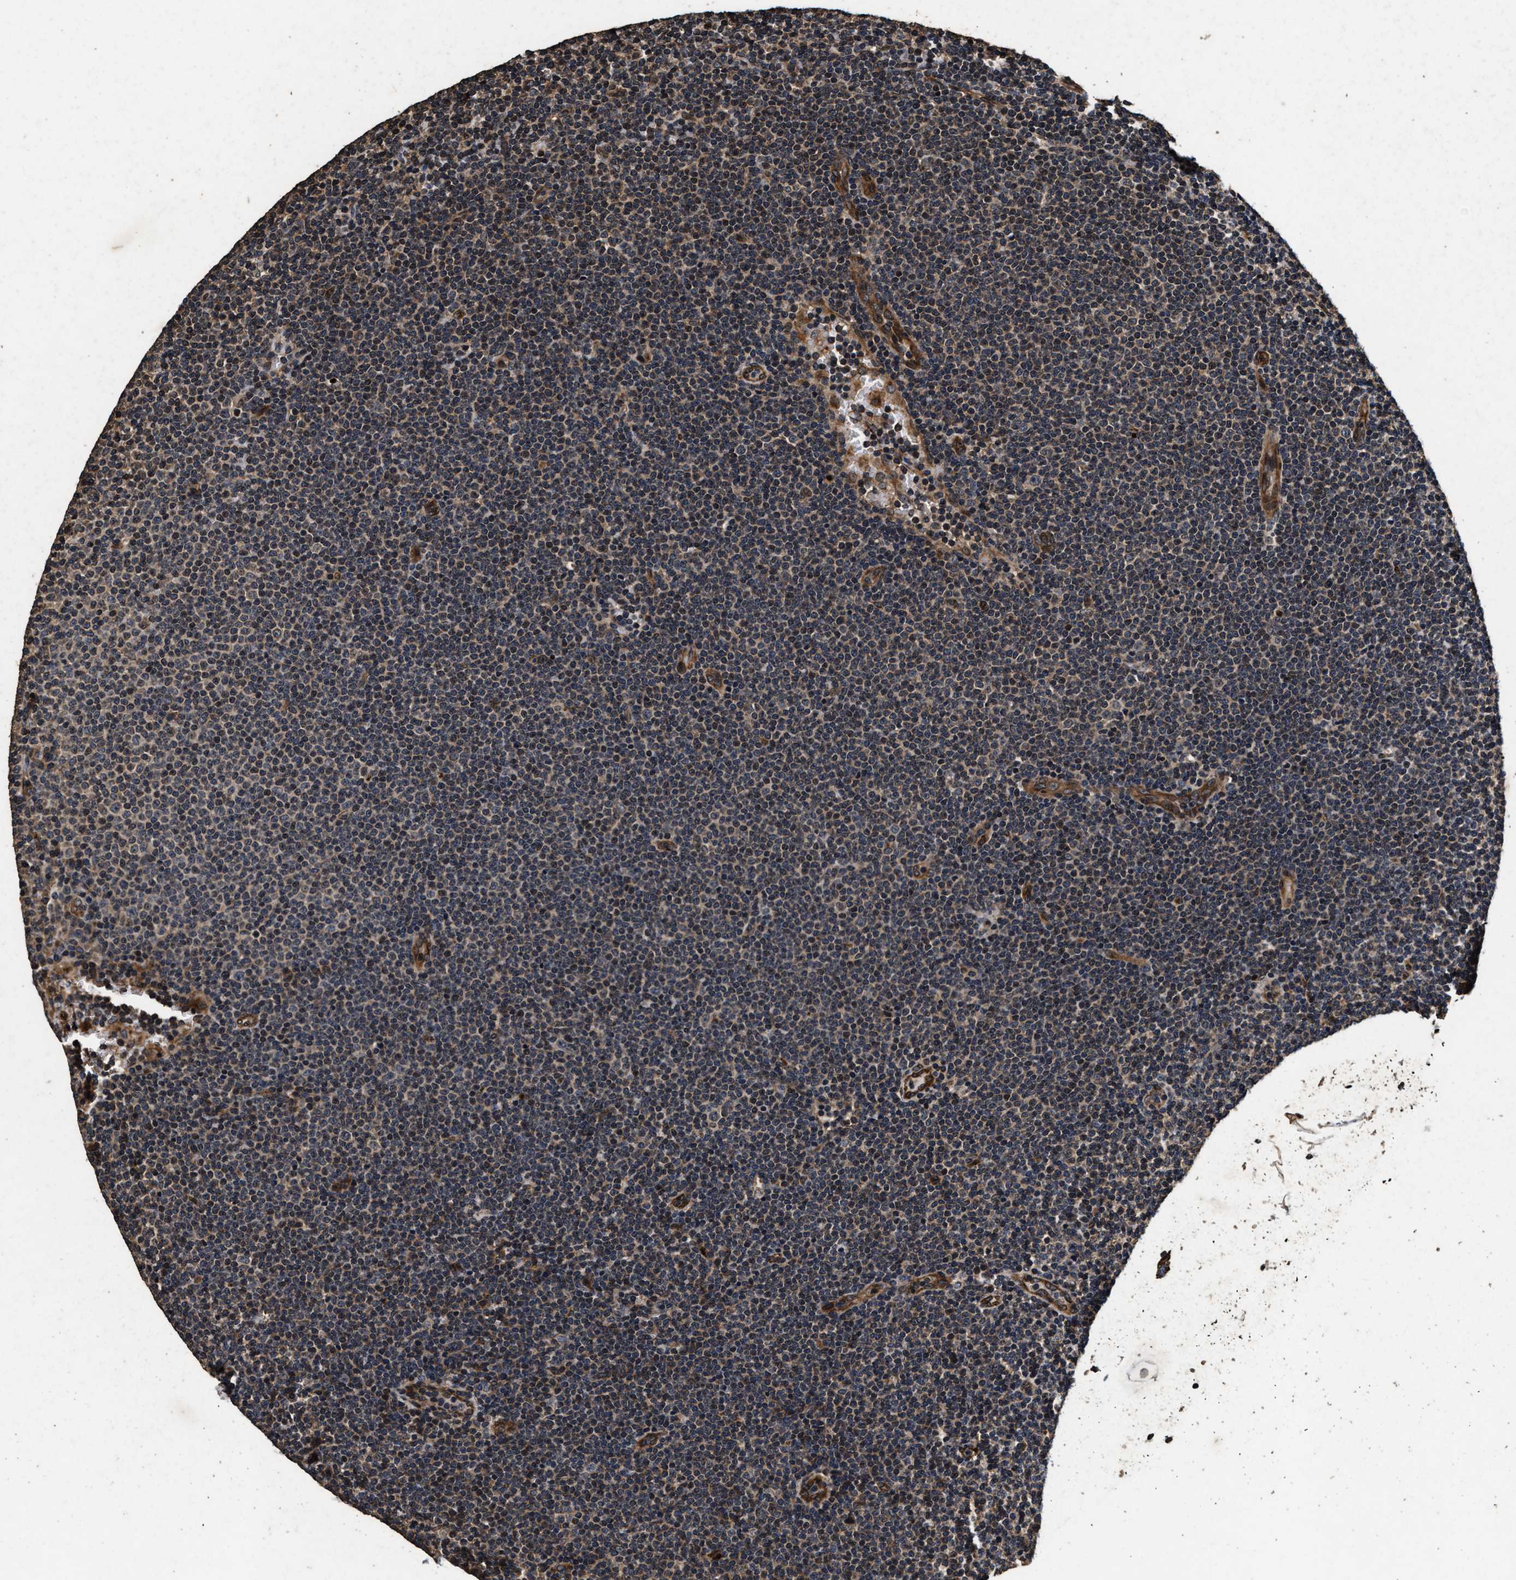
{"staining": {"intensity": "strong", "quantity": "25%-75%", "location": "cytoplasmic/membranous,nuclear"}, "tissue": "lymphoma", "cell_type": "Tumor cells", "image_type": "cancer", "snomed": [{"axis": "morphology", "description": "Malignant lymphoma, non-Hodgkin's type, Low grade"}, {"axis": "topography", "description": "Lymph node"}], "caption": "IHC (DAB (3,3'-diaminobenzidine)) staining of lymphoma exhibits strong cytoplasmic/membranous and nuclear protein expression in approximately 25%-75% of tumor cells.", "gene": "ACCS", "patient": {"sex": "female", "age": 53}}